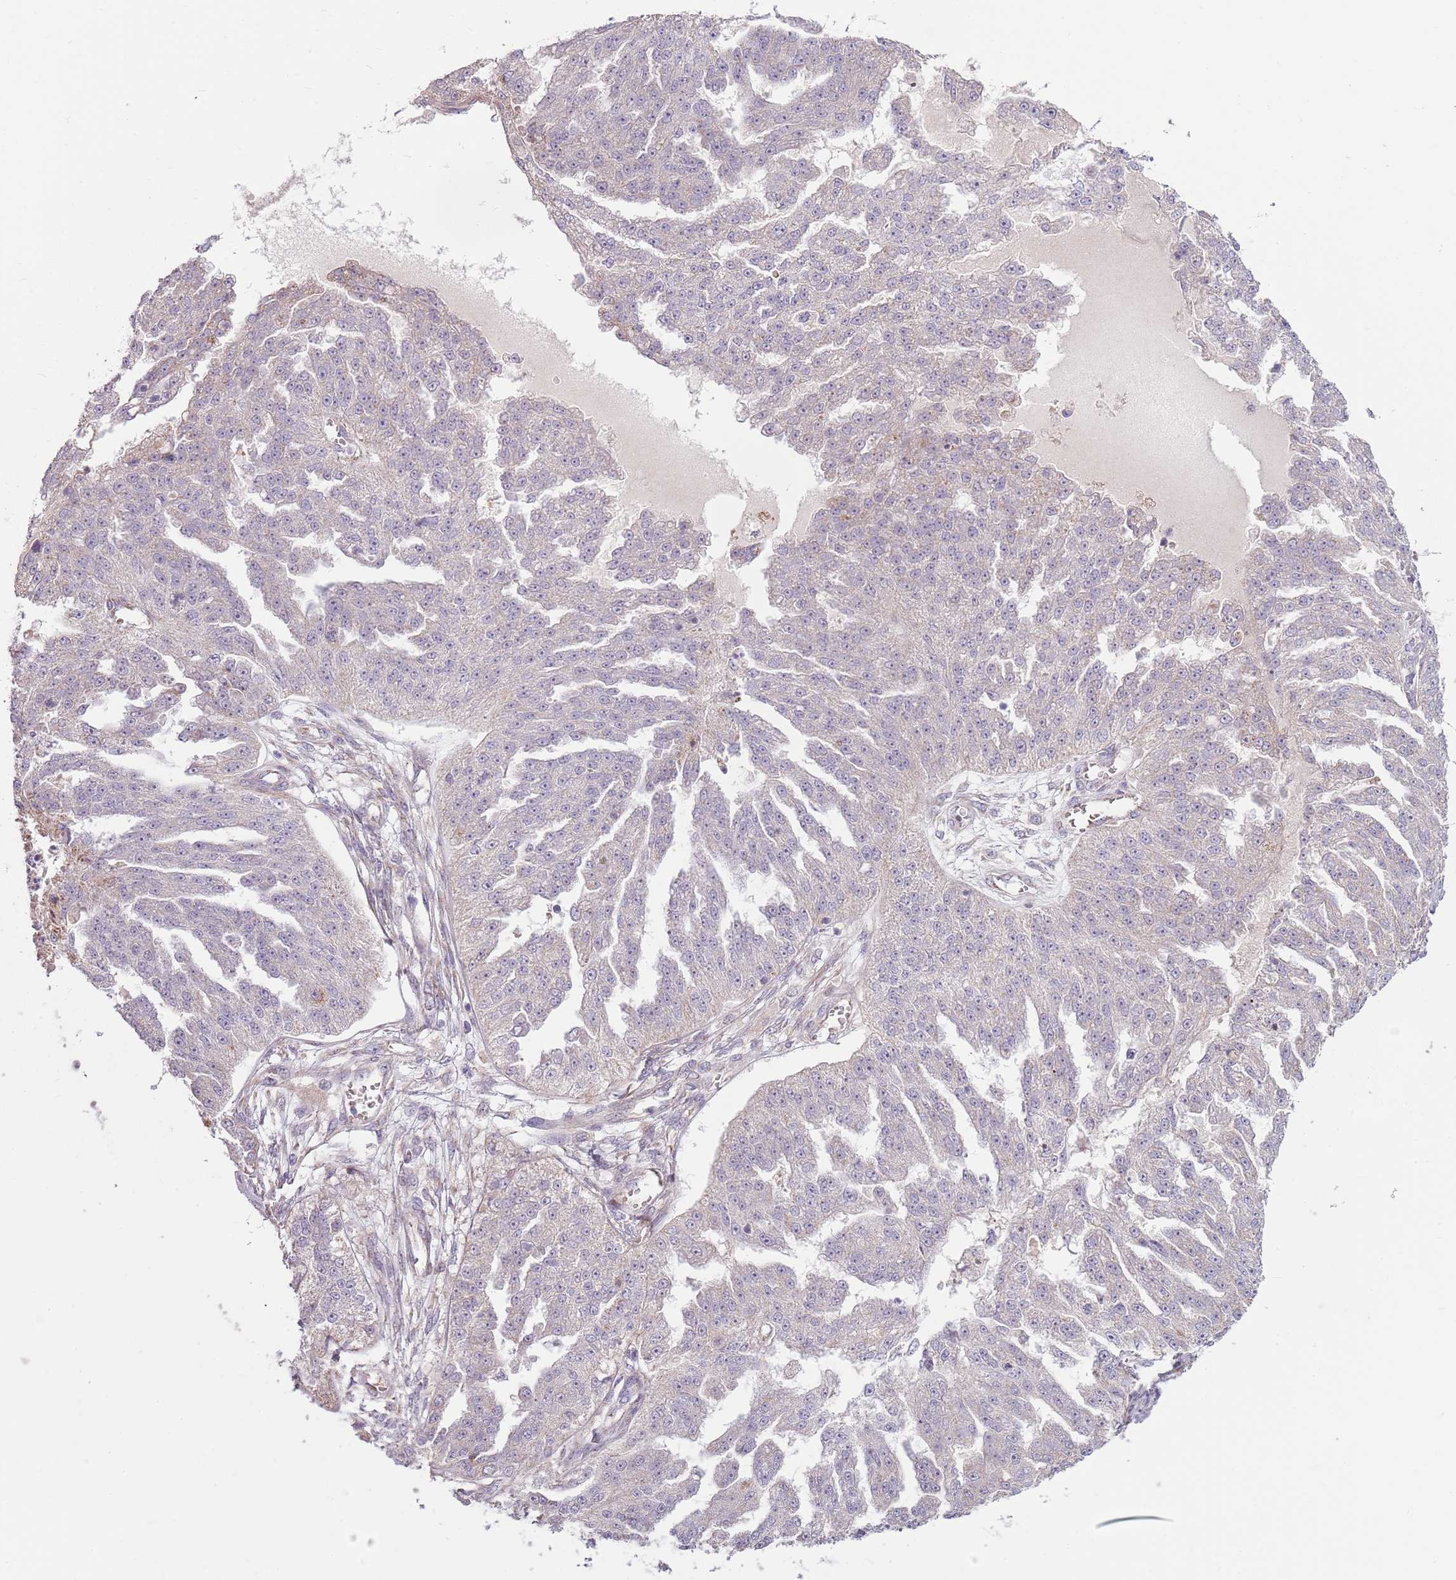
{"staining": {"intensity": "moderate", "quantity": "<25%", "location": "cytoplasmic/membranous"}, "tissue": "ovarian cancer", "cell_type": "Tumor cells", "image_type": "cancer", "snomed": [{"axis": "morphology", "description": "Cystadenocarcinoma, serous, NOS"}, {"axis": "topography", "description": "Ovary"}], "caption": "Human serous cystadenocarcinoma (ovarian) stained with a brown dye demonstrates moderate cytoplasmic/membranous positive expression in about <25% of tumor cells.", "gene": "ZNF530", "patient": {"sex": "female", "age": 58}}